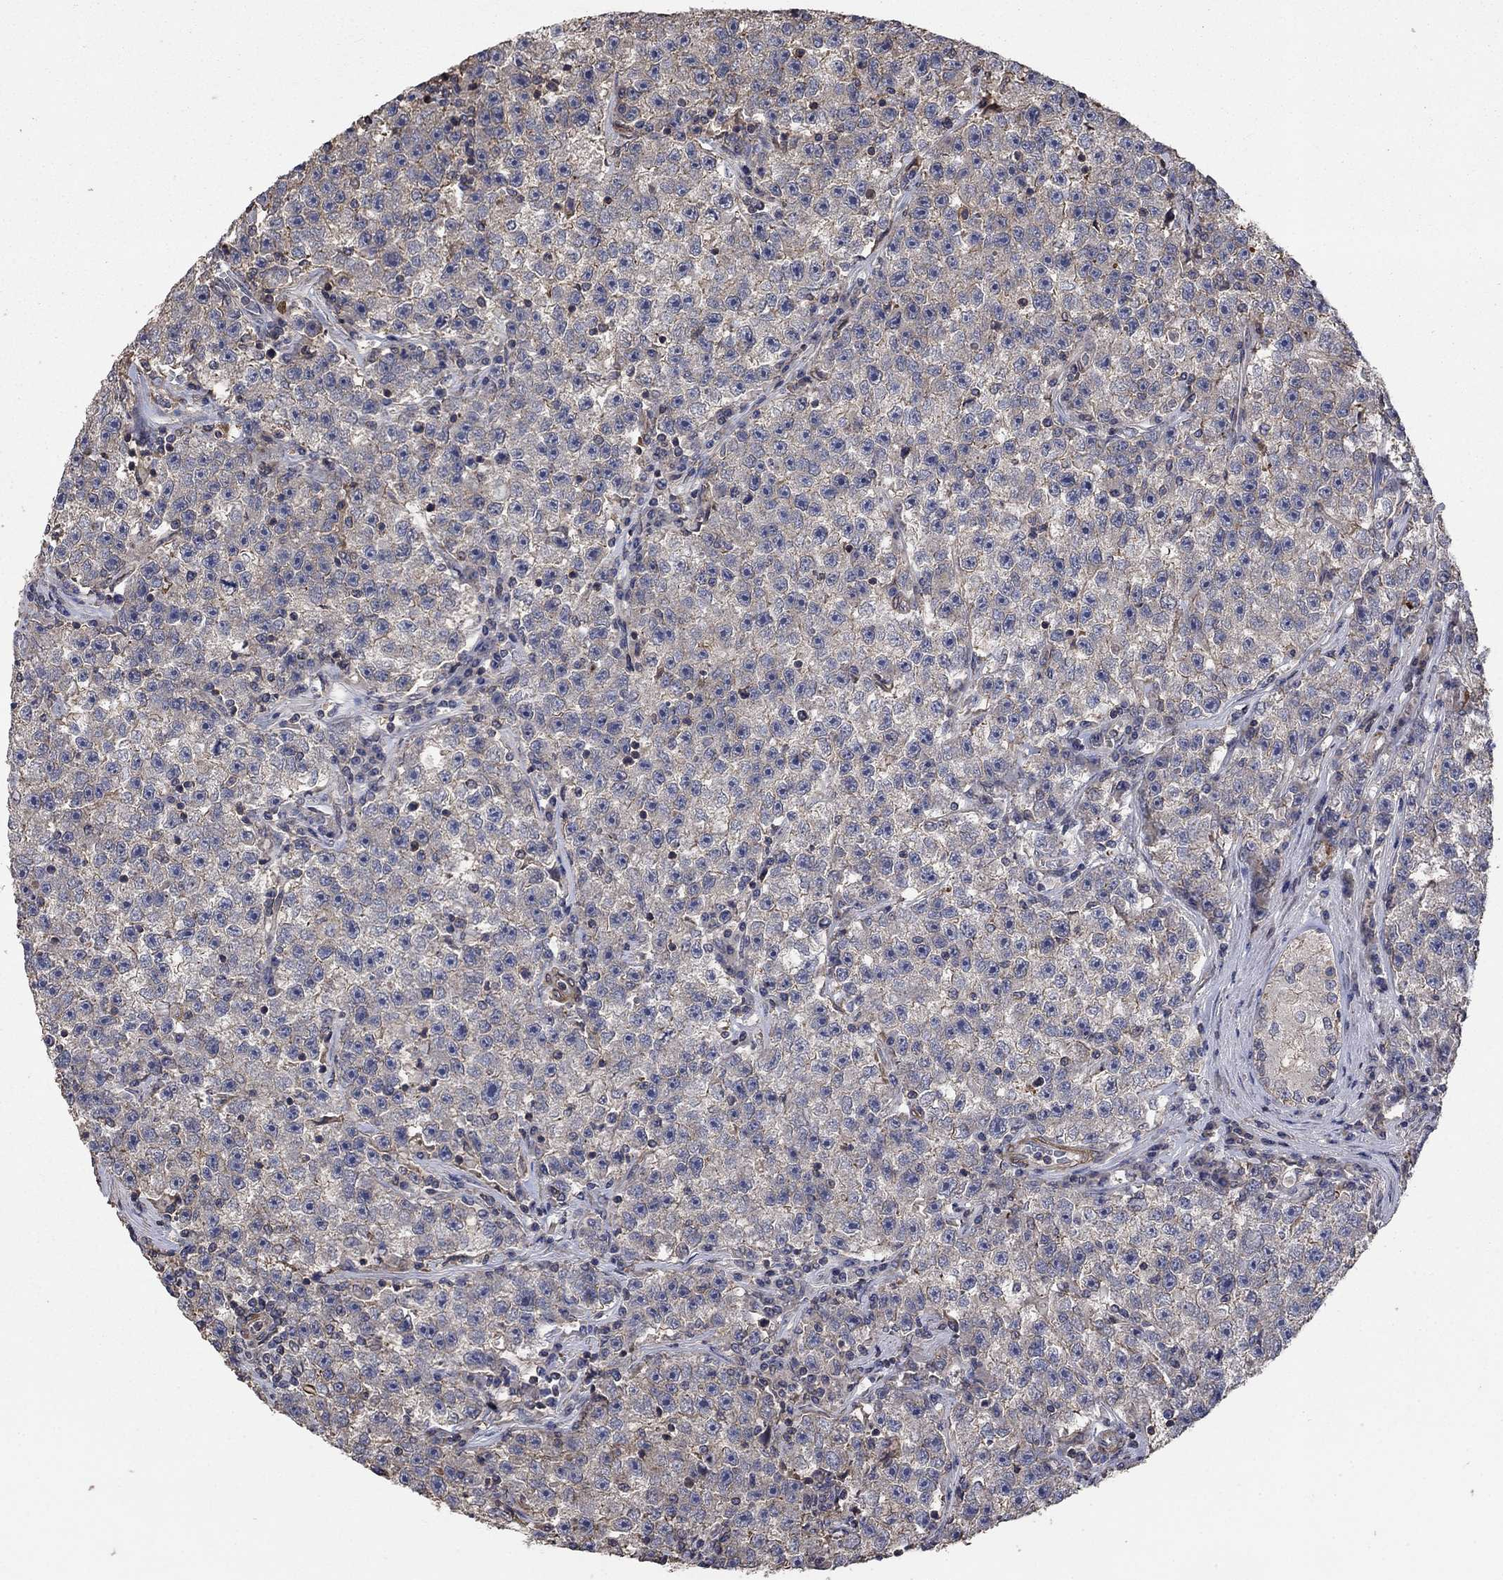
{"staining": {"intensity": "weak", "quantity": "25%-75%", "location": "cytoplasmic/membranous"}, "tissue": "testis cancer", "cell_type": "Tumor cells", "image_type": "cancer", "snomed": [{"axis": "morphology", "description": "Seminoma, NOS"}, {"axis": "topography", "description": "Testis"}], "caption": "Testis cancer (seminoma) stained for a protein shows weak cytoplasmic/membranous positivity in tumor cells.", "gene": "PDE3A", "patient": {"sex": "male", "age": 22}}